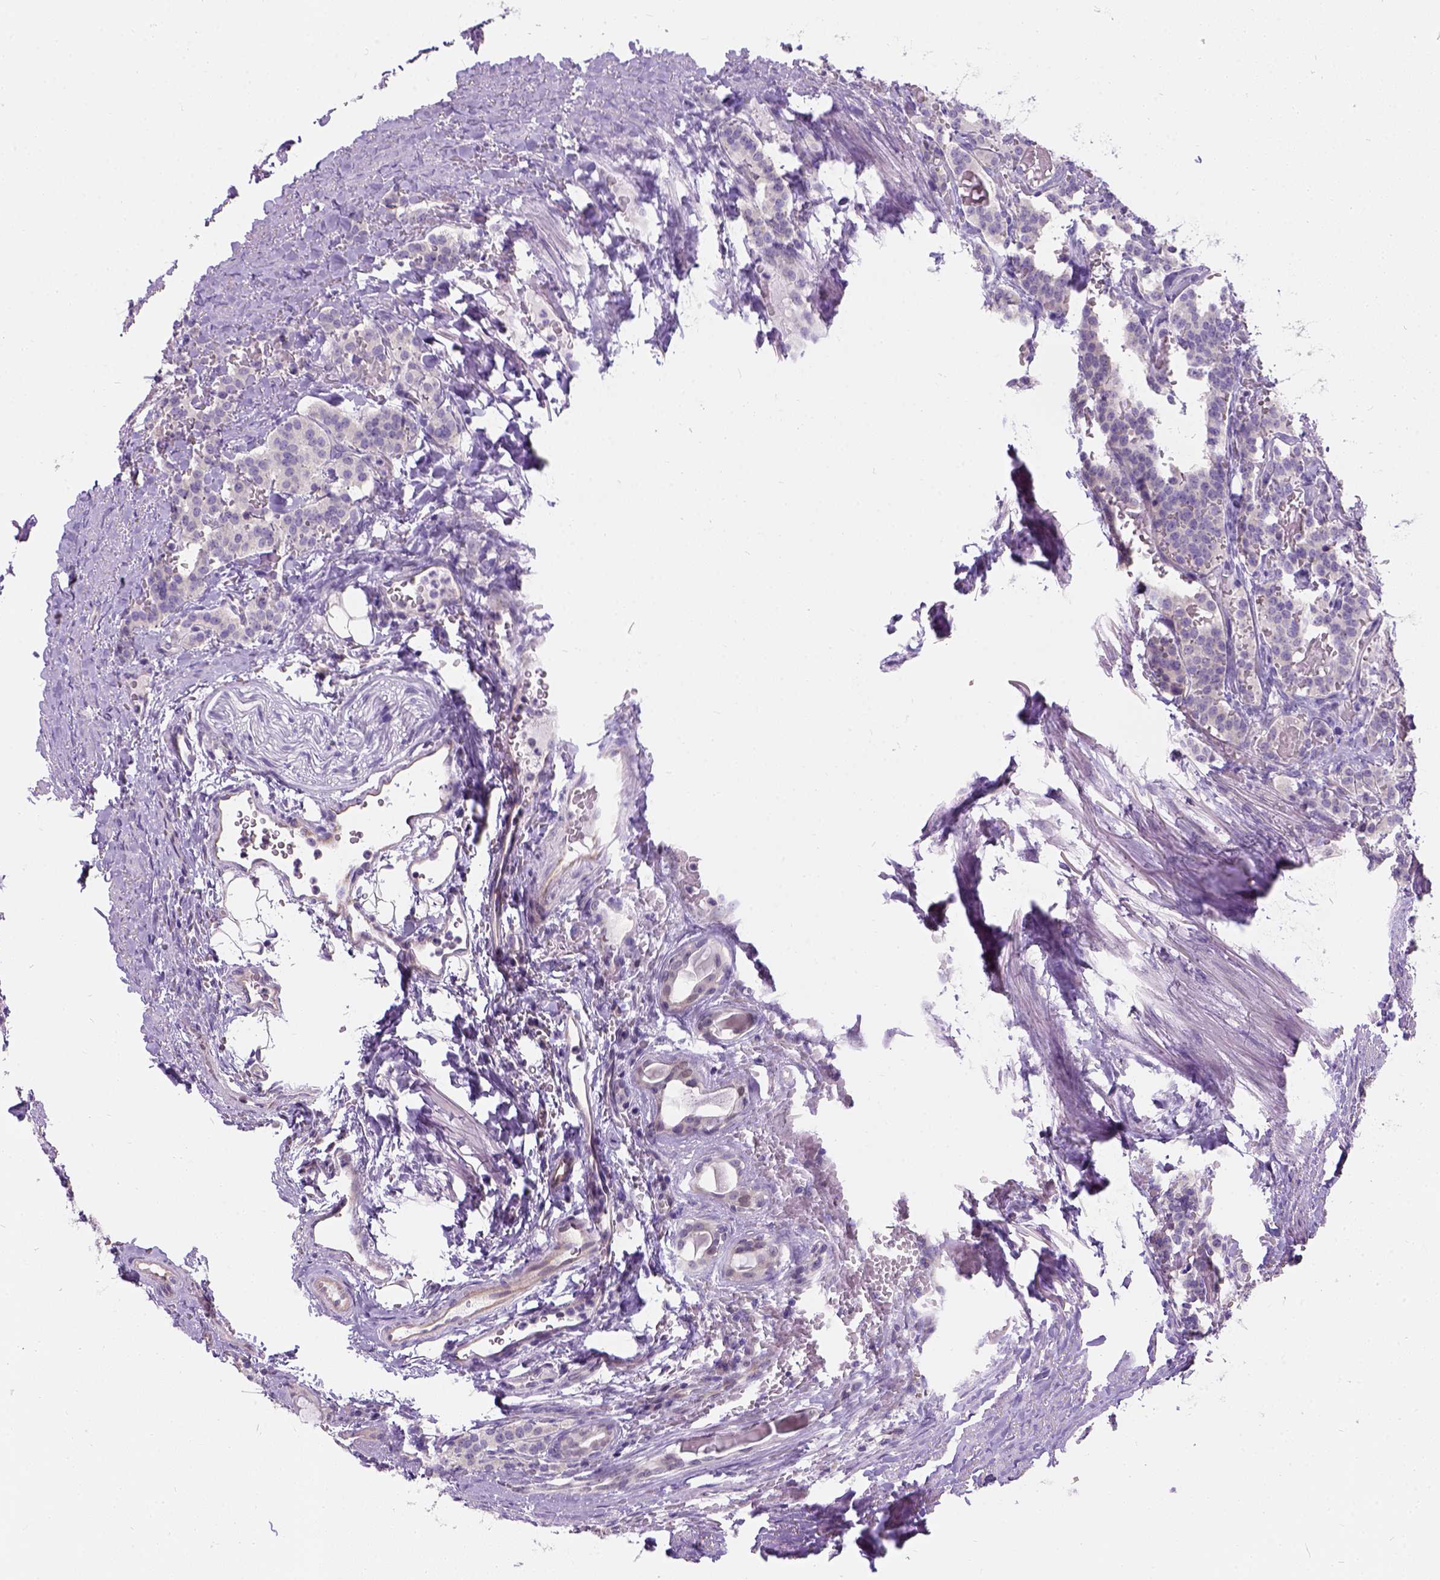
{"staining": {"intensity": "negative", "quantity": "none", "location": "none"}, "tissue": "carcinoid", "cell_type": "Tumor cells", "image_type": "cancer", "snomed": [{"axis": "morphology", "description": "Carcinoid, malignant, NOS"}, {"axis": "topography", "description": "Lung"}], "caption": "The immunohistochemistry (IHC) photomicrograph has no significant expression in tumor cells of carcinoid tissue.", "gene": "C20orf144", "patient": {"sex": "female", "age": 46}}